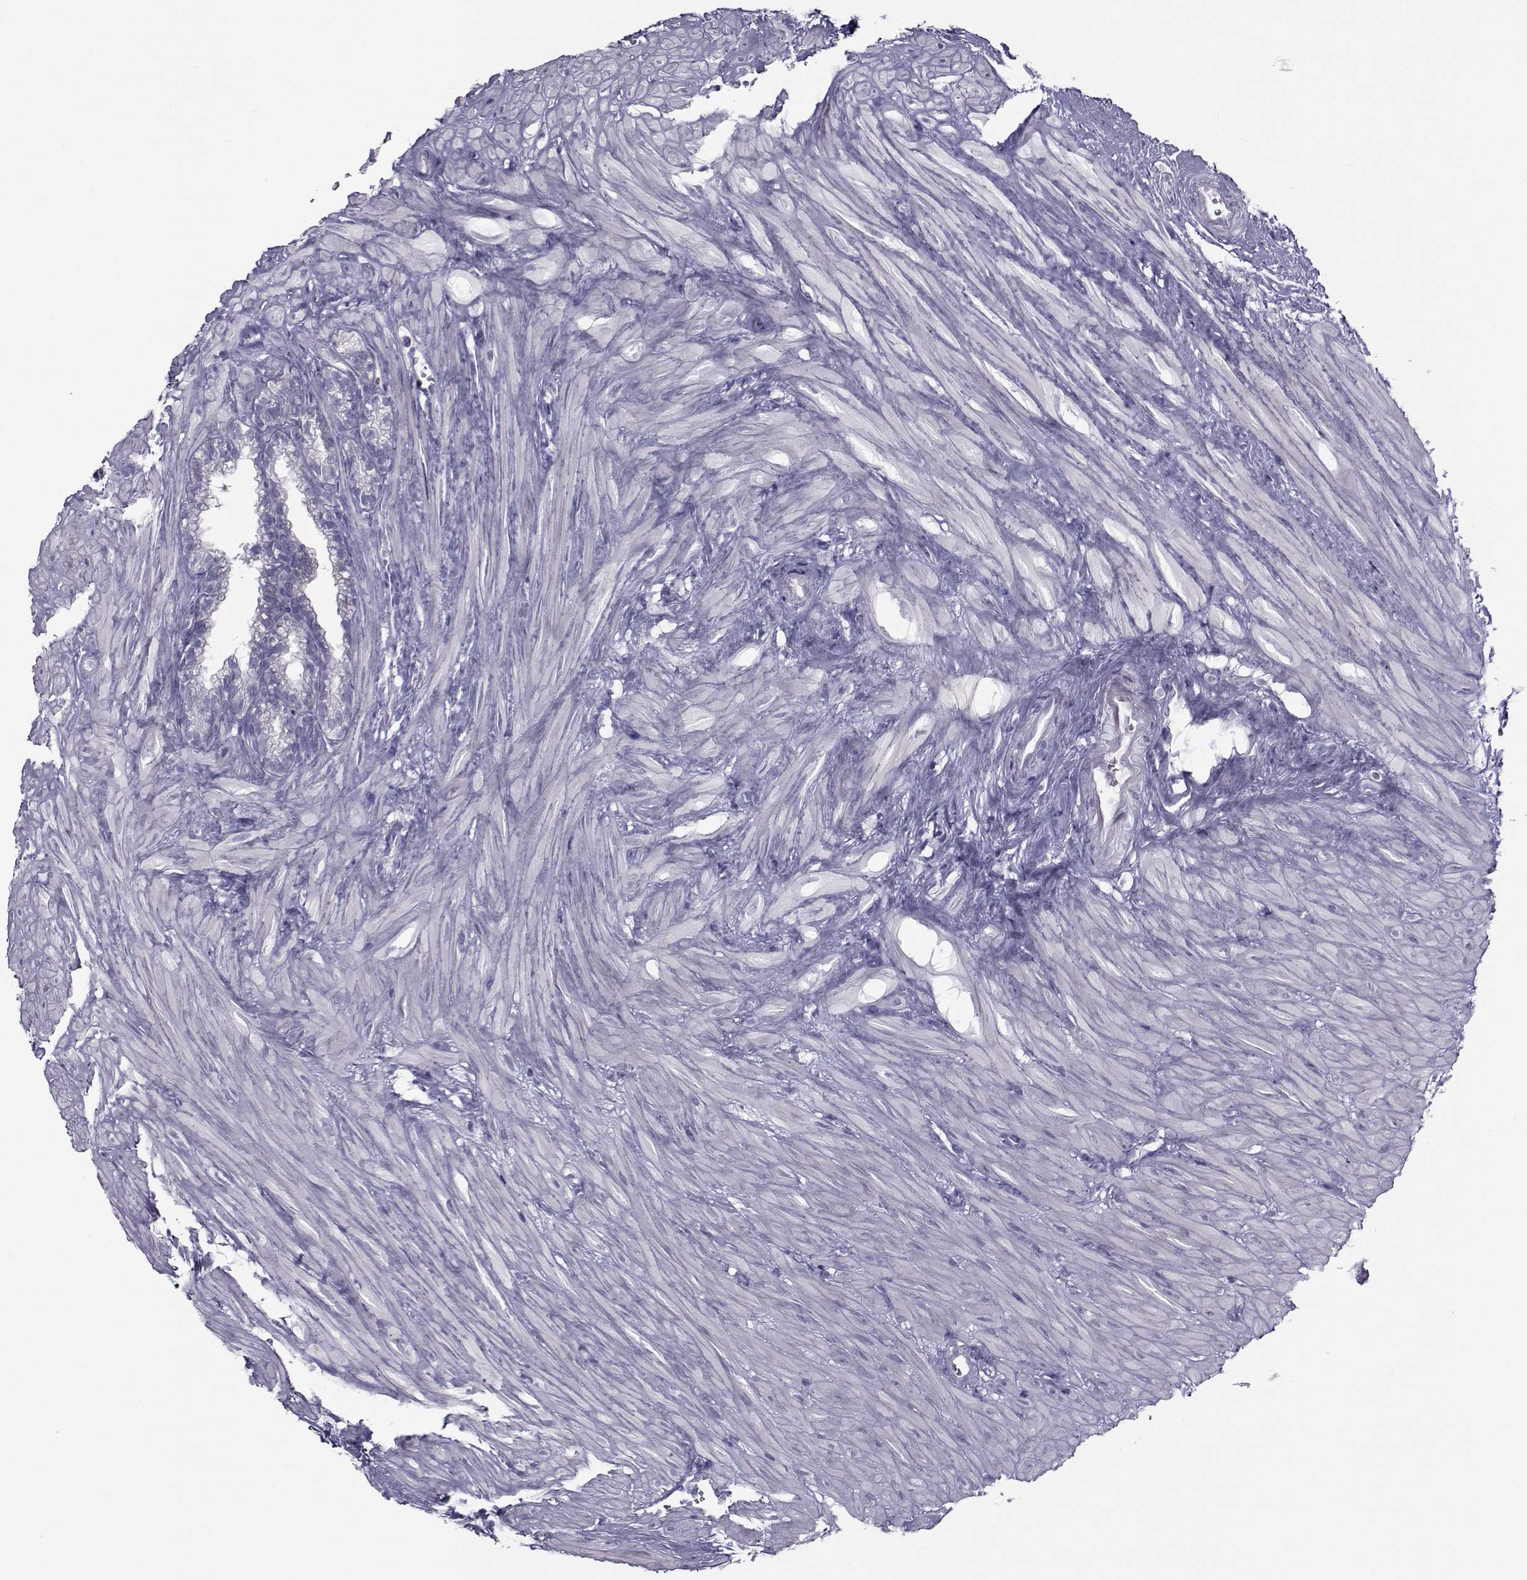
{"staining": {"intensity": "negative", "quantity": "none", "location": "none"}, "tissue": "seminal vesicle", "cell_type": "Glandular cells", "image_type": "normal", "snomed": [{"axis": "morphology", "description": "Normal tissue, NOS"}, {"axis": "morphology", "description": "Urothelial carcinoma, NOS"}, {"axis": "topography", "description": "Urinary bladder"}, {"axis": "topography", "description": "Seminal veicle"}], "caption": "Immunohistochemistry of unremarkable human seminal vesicle reveals no positivity in glandular cells.", "gene": "GARIN3", "patient": {"sex": "male", "age": 76}}